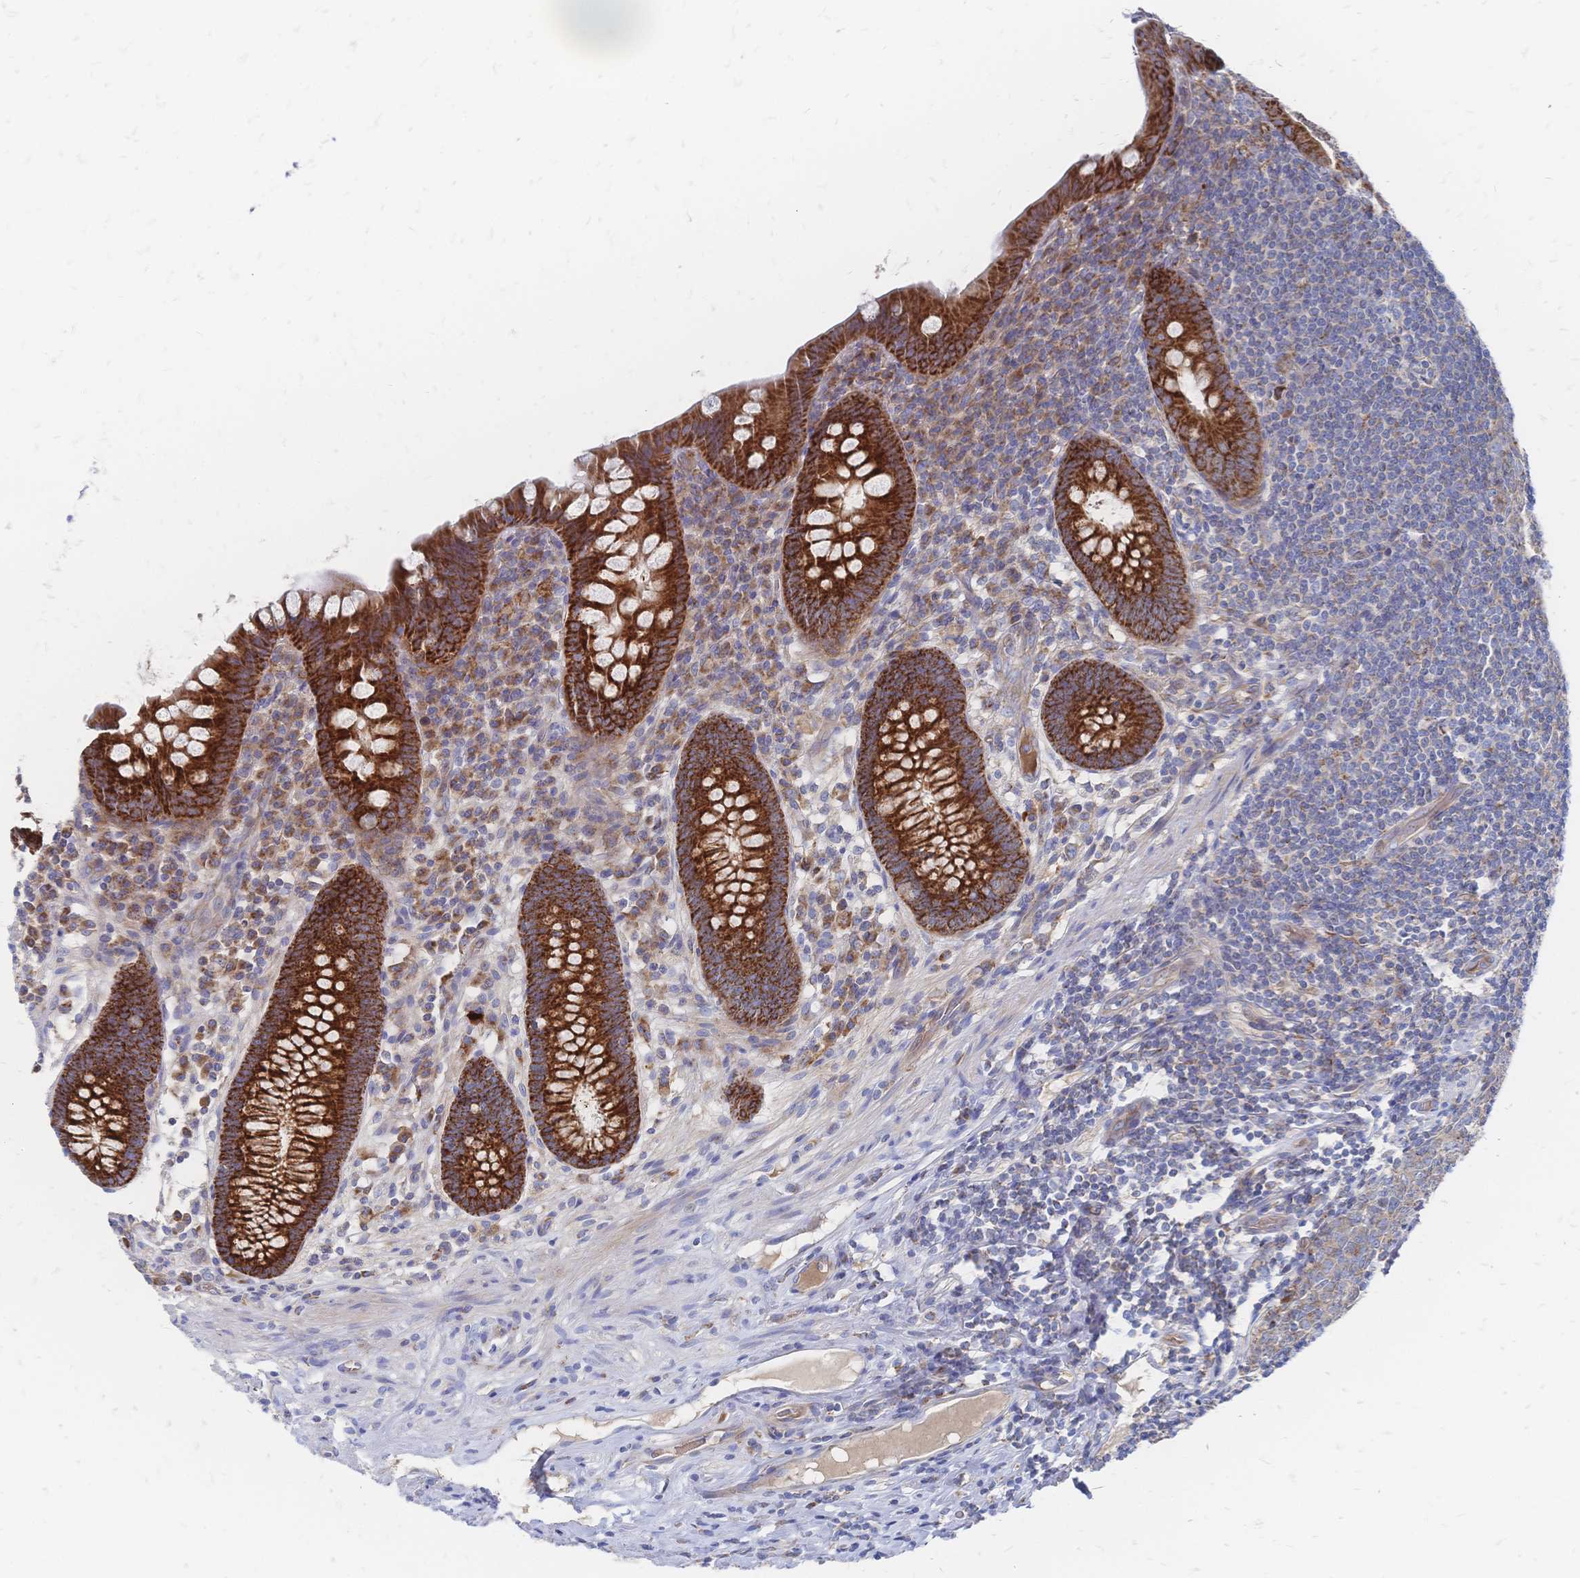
{"staining": {"intensity": "strong", "quantity": ">75%", "location": "cytoplasmic/membranous"}, "tissue": "appendix", "cell_type": "Glandular cells", "image_type": "normal", "snomed": [{"axis": "morphology", "description": "Normal tissue, NOS"}, {"axis": "topography", "description": "Appendix"}], "caption": "A brown stain highlights strong cytoplasmic/membranous positivity of a protein in glandular cells of unremarkable appendix.", "gene": "SORBS1", "patient": {"sex": "male", "age": 71}}